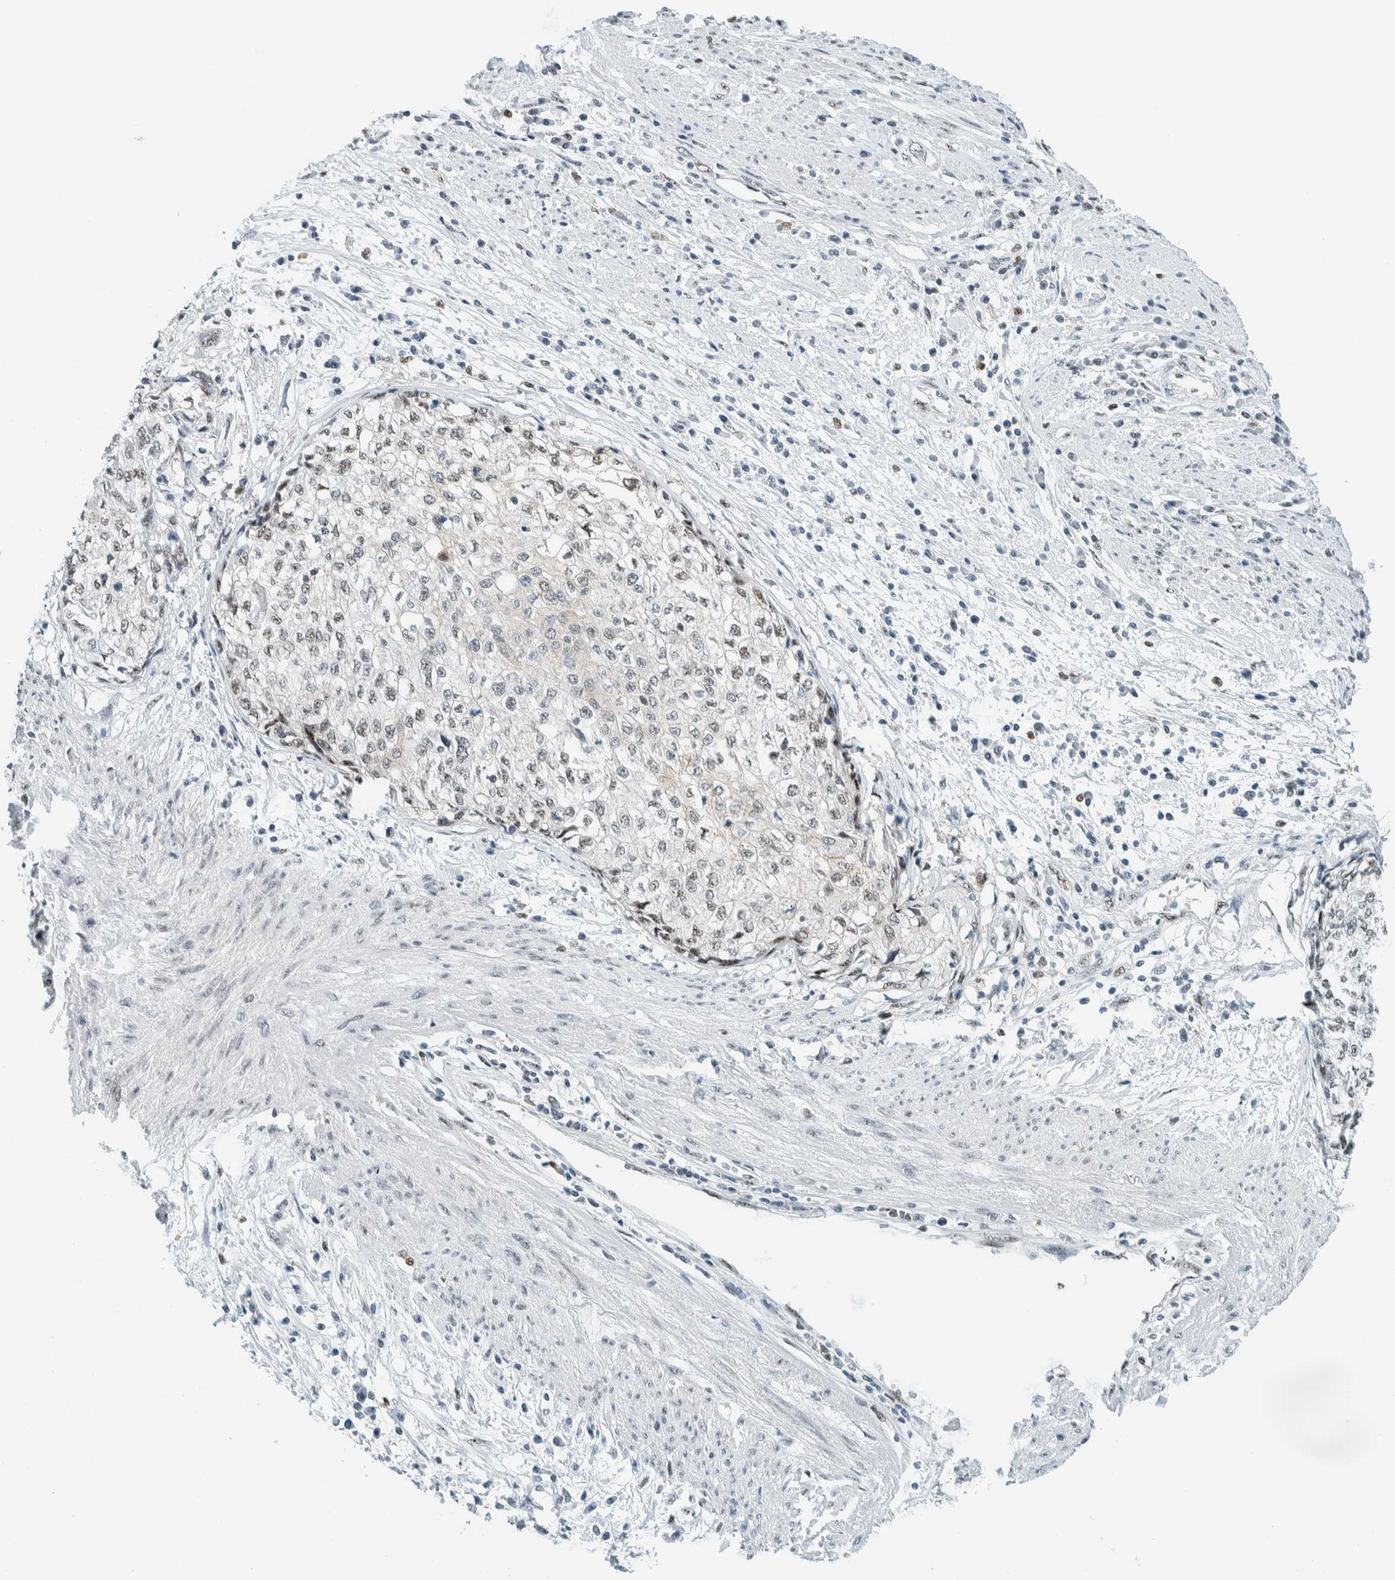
{"staining": {"intensity": "weak", "quantity": "<25%", "location": "nuclear"}, "tissue": "cervical cancer", "cell_type": "Tumor cells", "image_type": "cancer", "snomed": [{"axis": "morphology", "description": "Squamous cell carcinoma, NOS"}, {"axis": "topography", "description": "Cervix"}], "caption": "IHC image of human cervical cancer (squamous cell carcinoma) stained for a protein (brown), which reveals no expression in tumor cells. (DAB (3,3'-diaminobenzidine) immunohistochemistry (IHC), high magnification).", "gene": "CYSRT1", "patient": {"sex": "female", "age": 57}}